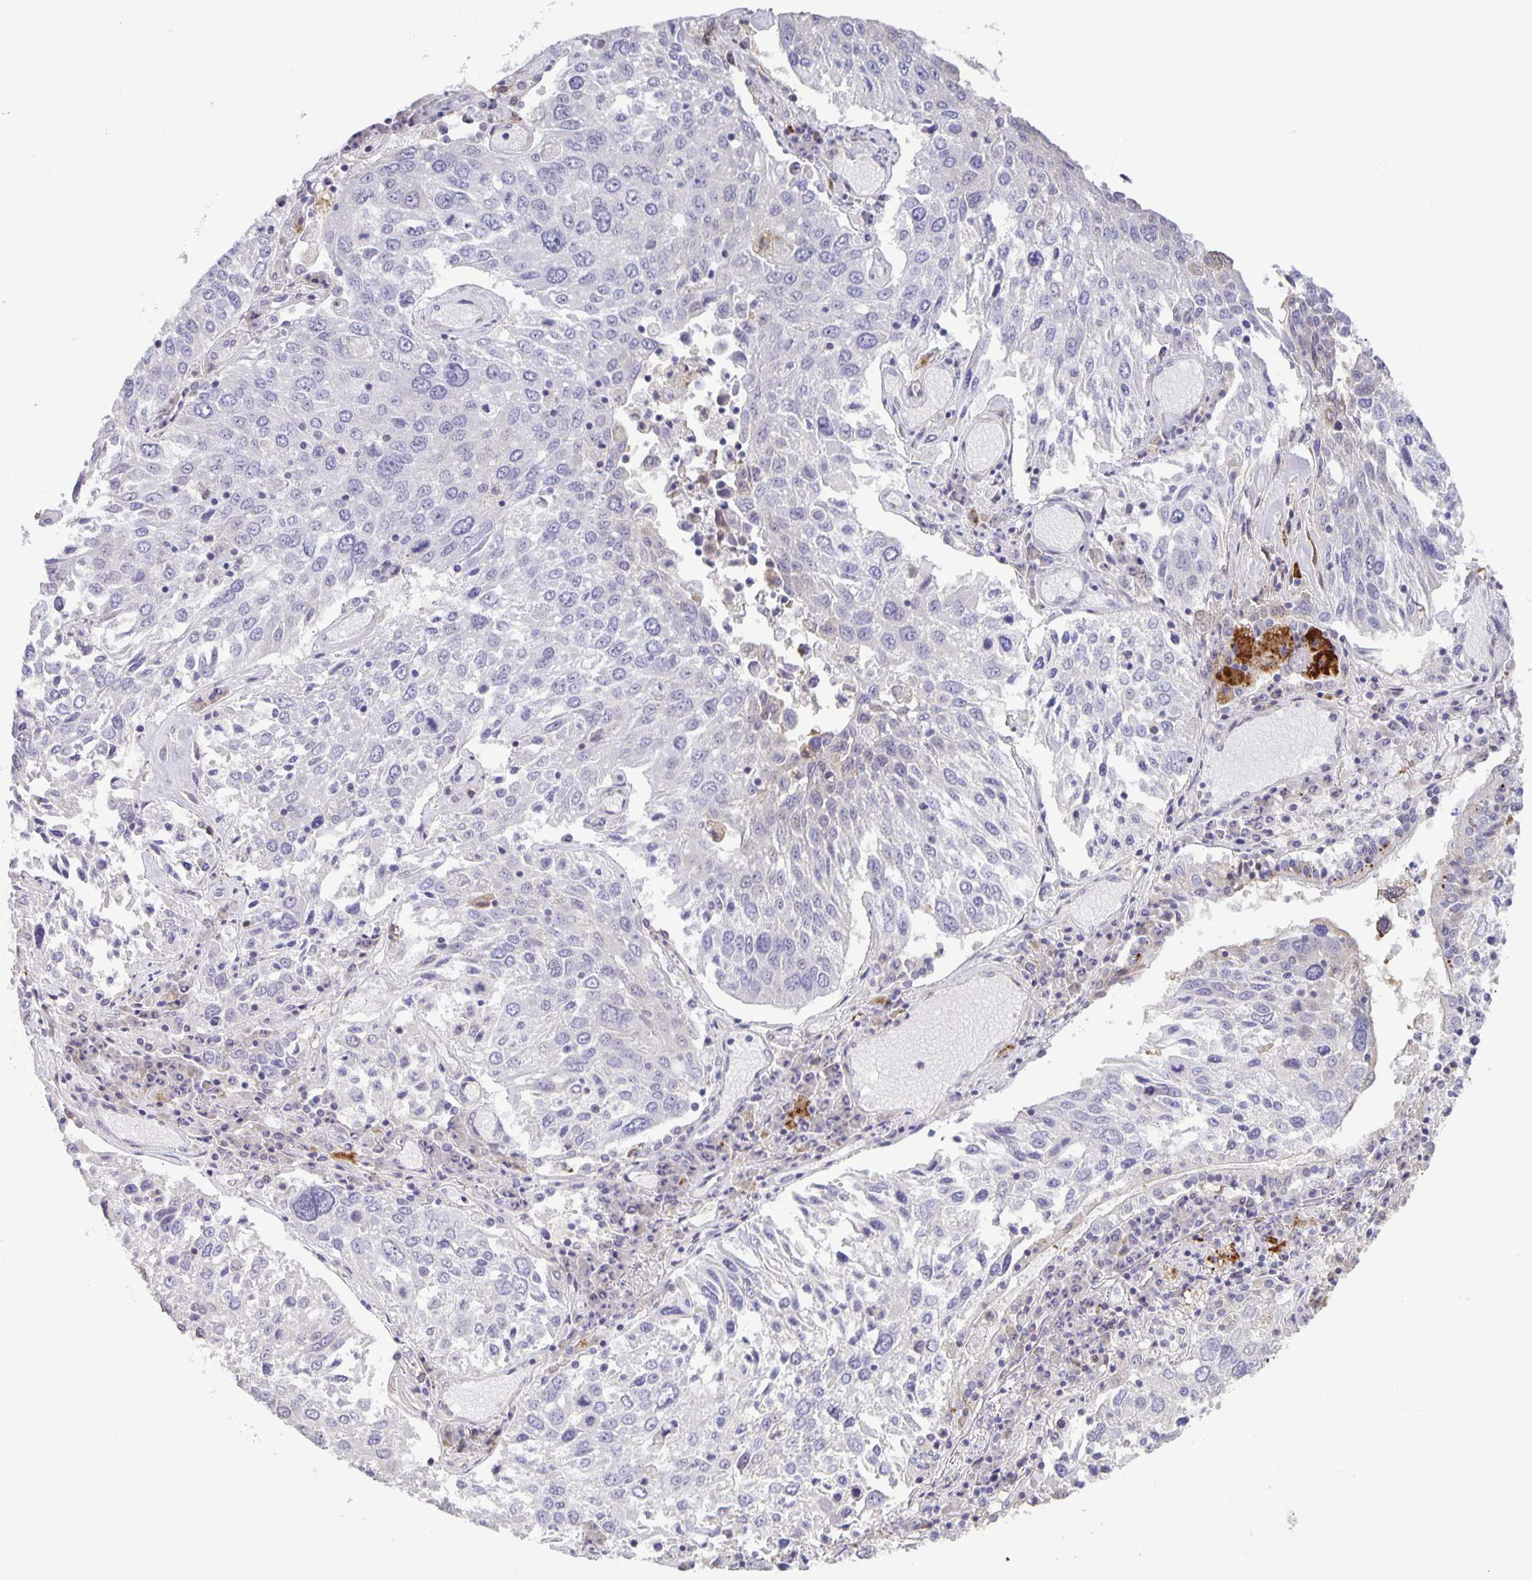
{"staining": {"intensity": "negative", "quantity": "none", "location": "none"}, "tissue": "lung cancer", "cell_type": "Tumor cells", "image_type": "cancer", "snomed": [{"axis": "morphology", "description": "Squamous cell carcinoma, NOS"}, {"axis": "topography", "description": "Lung"}], "caption": "Immunohistochemistry histopathology image of neoplastic tissue: human lung cancer (squamous cell carcinoma) stained with DAB shows no significant protein positivity in tumor cells.", "gene": "MAPK12", "patient": {"sex": "male", "age": 65}}